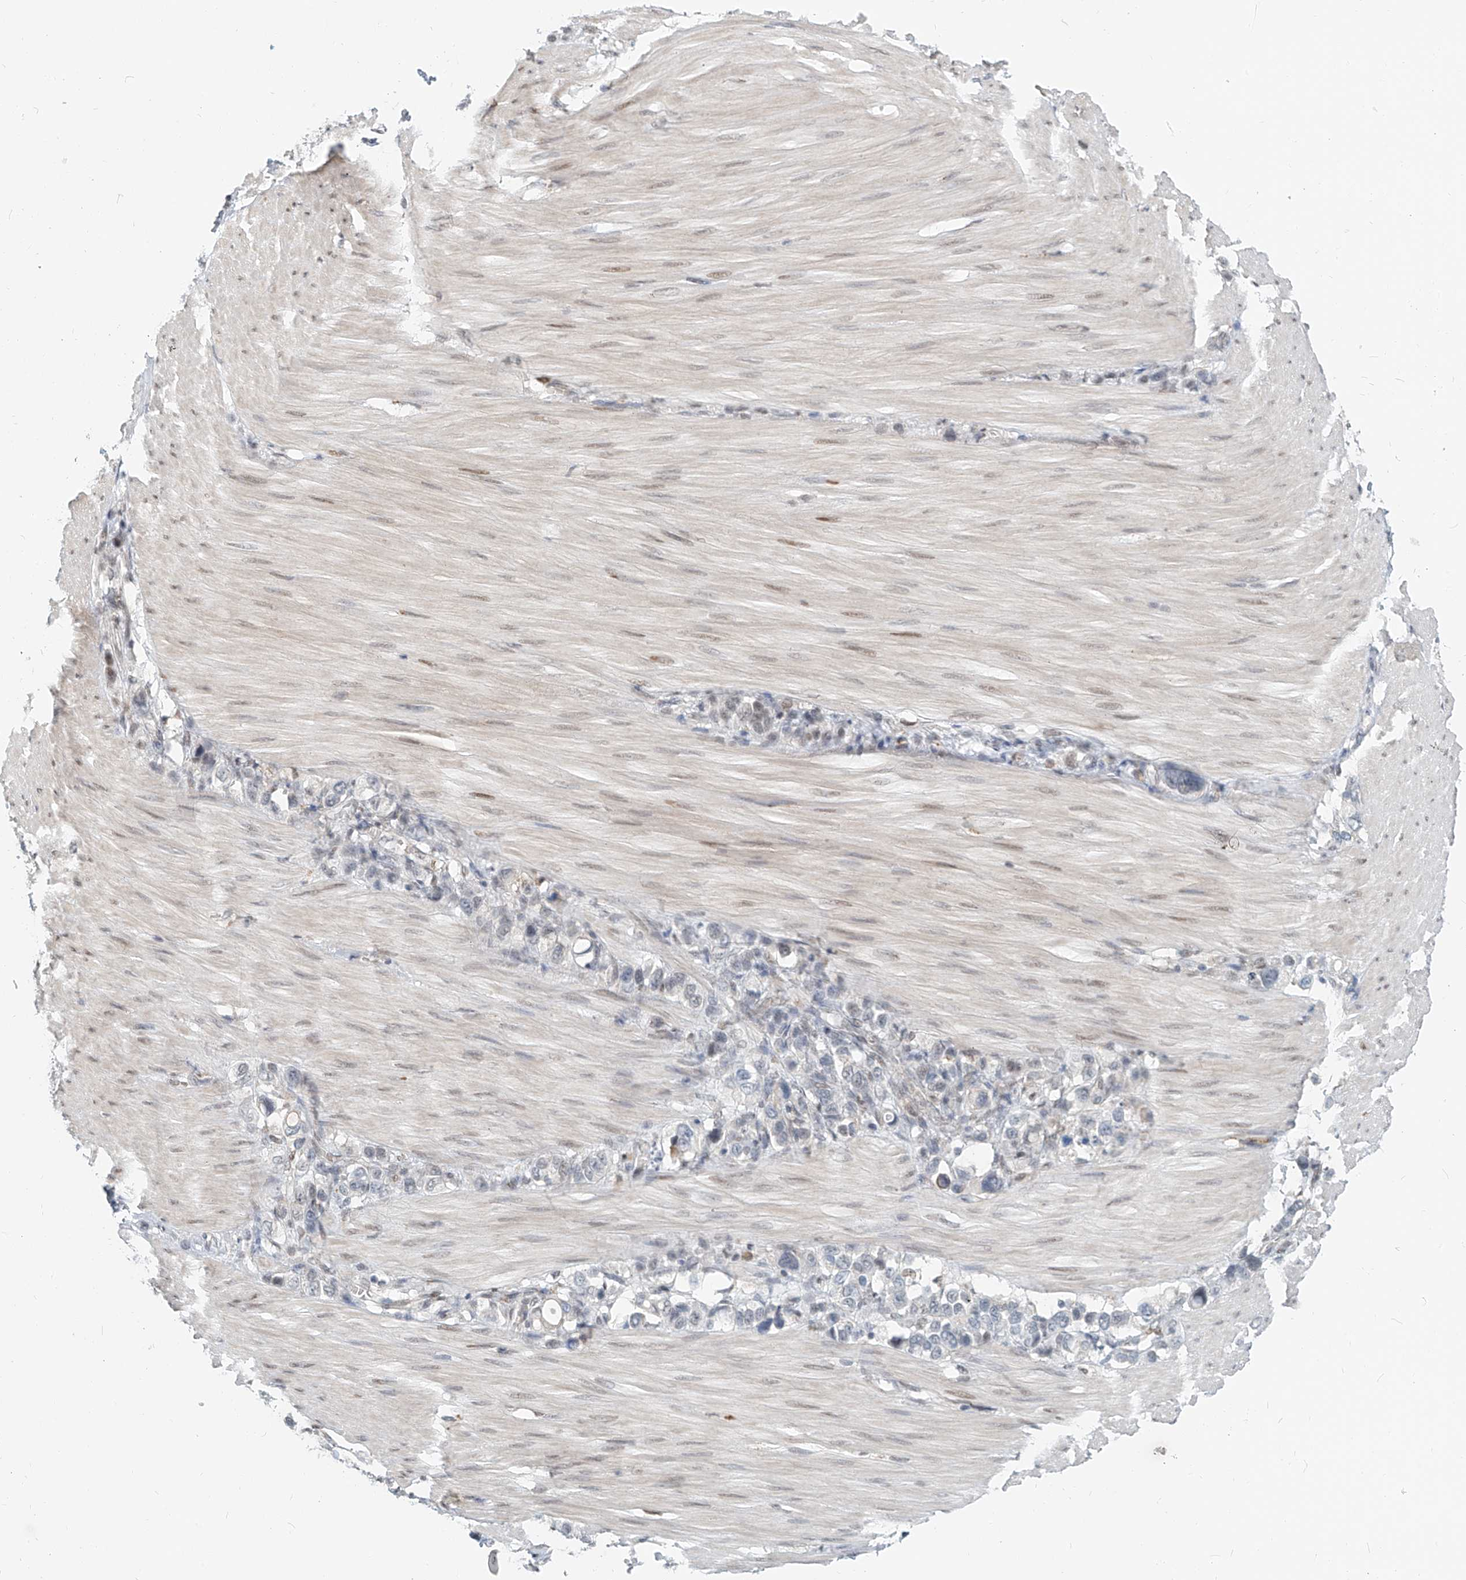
{"staining": {"intensity": "negative", "quantity": "none", "location": "none"}, "tissue": "stomach cancer", "cell_type": "Tumor cells", "image_type": "cancer", "snomed": [{"axis": "morphology", "description": "Adenocarcinoma, NOS"}, {"axis": "topography", "description": "Stomach"}], "caption": "Tumor cells are negative for protein expression in human adenocarcinoma (stomach).", "gene": "SASH1", "patient": {"sex": "female", "age": 65}}